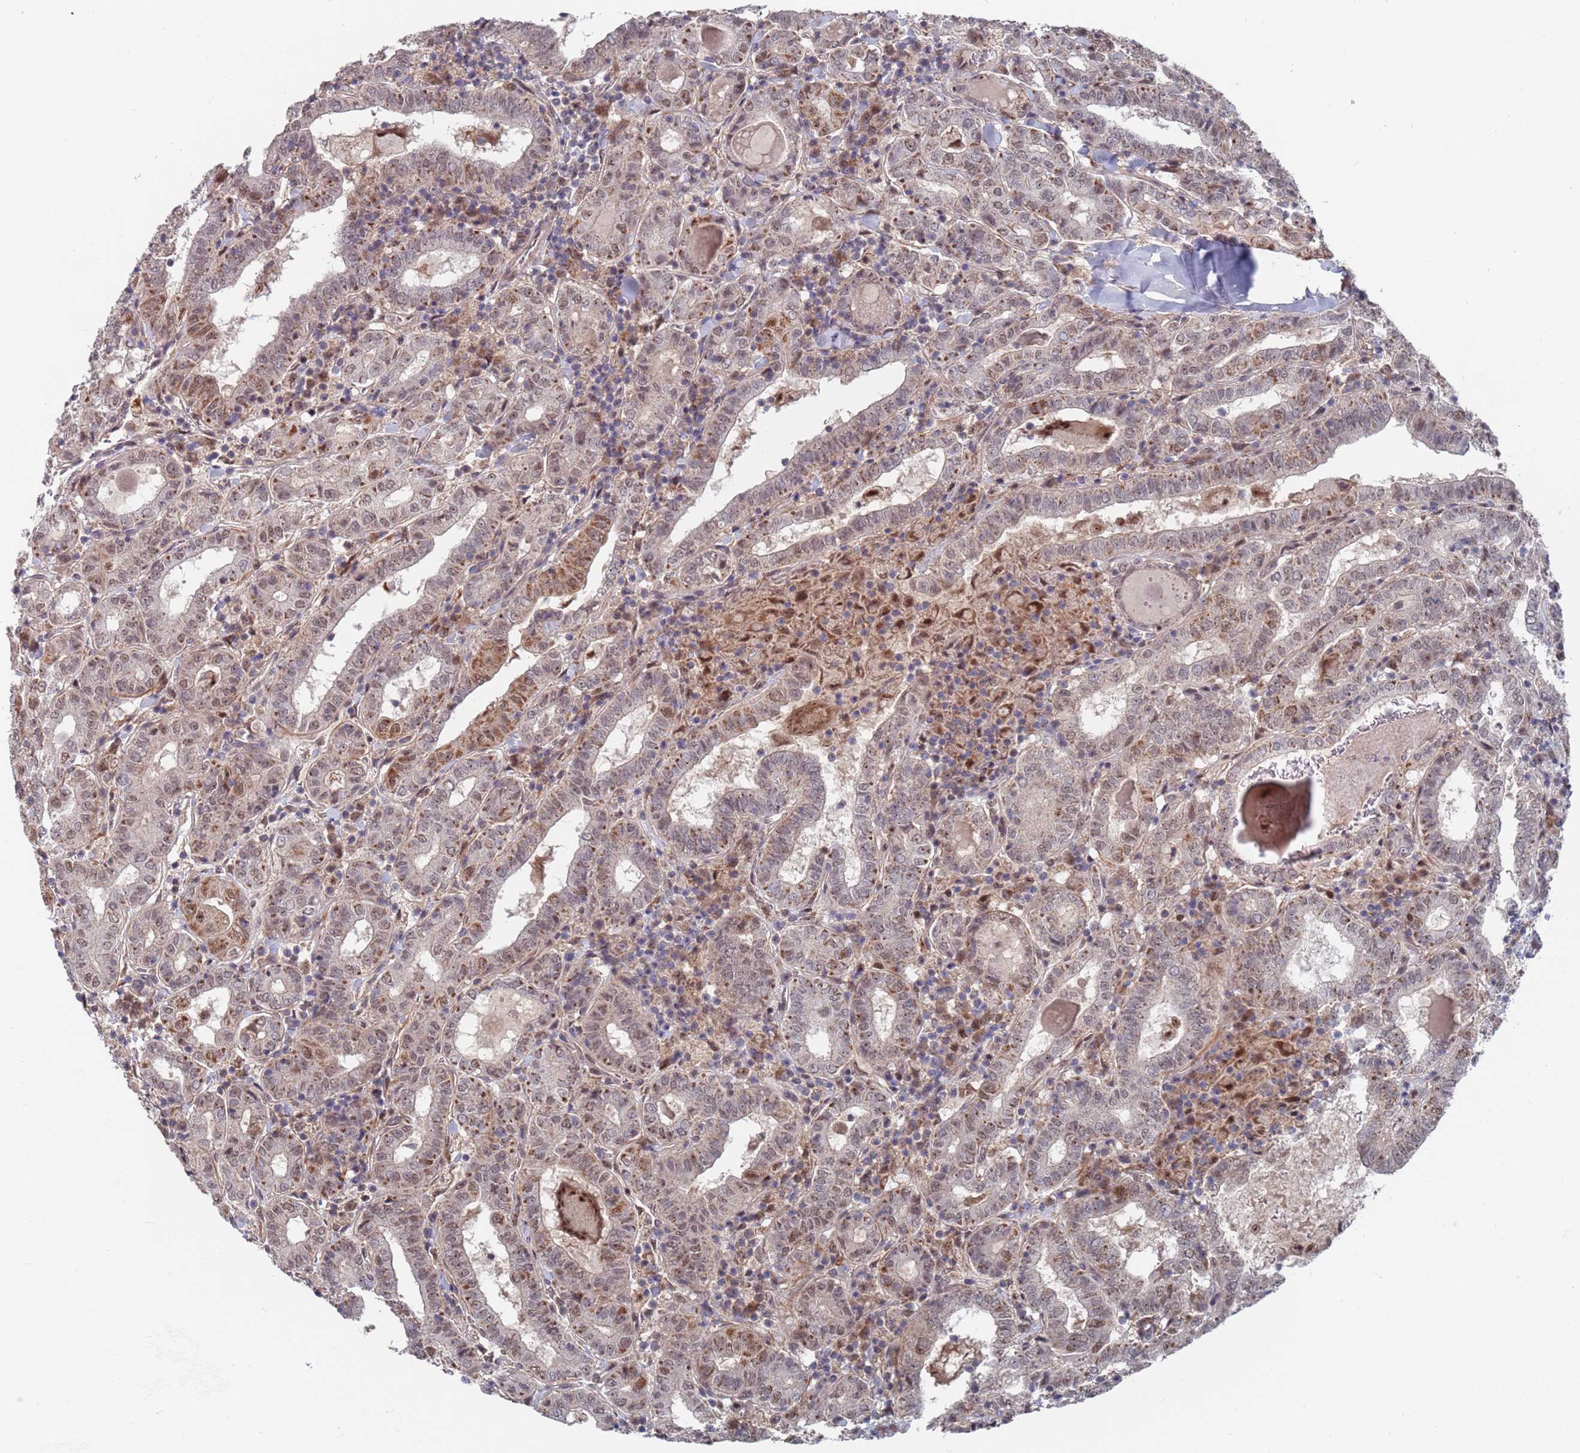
{"staining": {"intensity": "weak", "quantity": "<25%", "location": "cytoplasmic/membranous,nuclear"}, "tissue": "thyroid cancer", "cell_type": "Tumor cells", "image_type": "cancer", "snomed": [{"axis": "morphology", "description": "Papillary adenocarcinoma, NOS"}, {"axis": "topography", "description": "Thyroid gland"}], "caption": "Immunohistochemistry micrograph of neoplastic tissue: thyroid cancer (papillary adenocarcinoma) stained with DAB (3,3'-diaminobenzidine) demonstrates no significant protein staining in tumor cells.", "gene": "RPP25", "patient": {"sex": "female", "age": 72}}